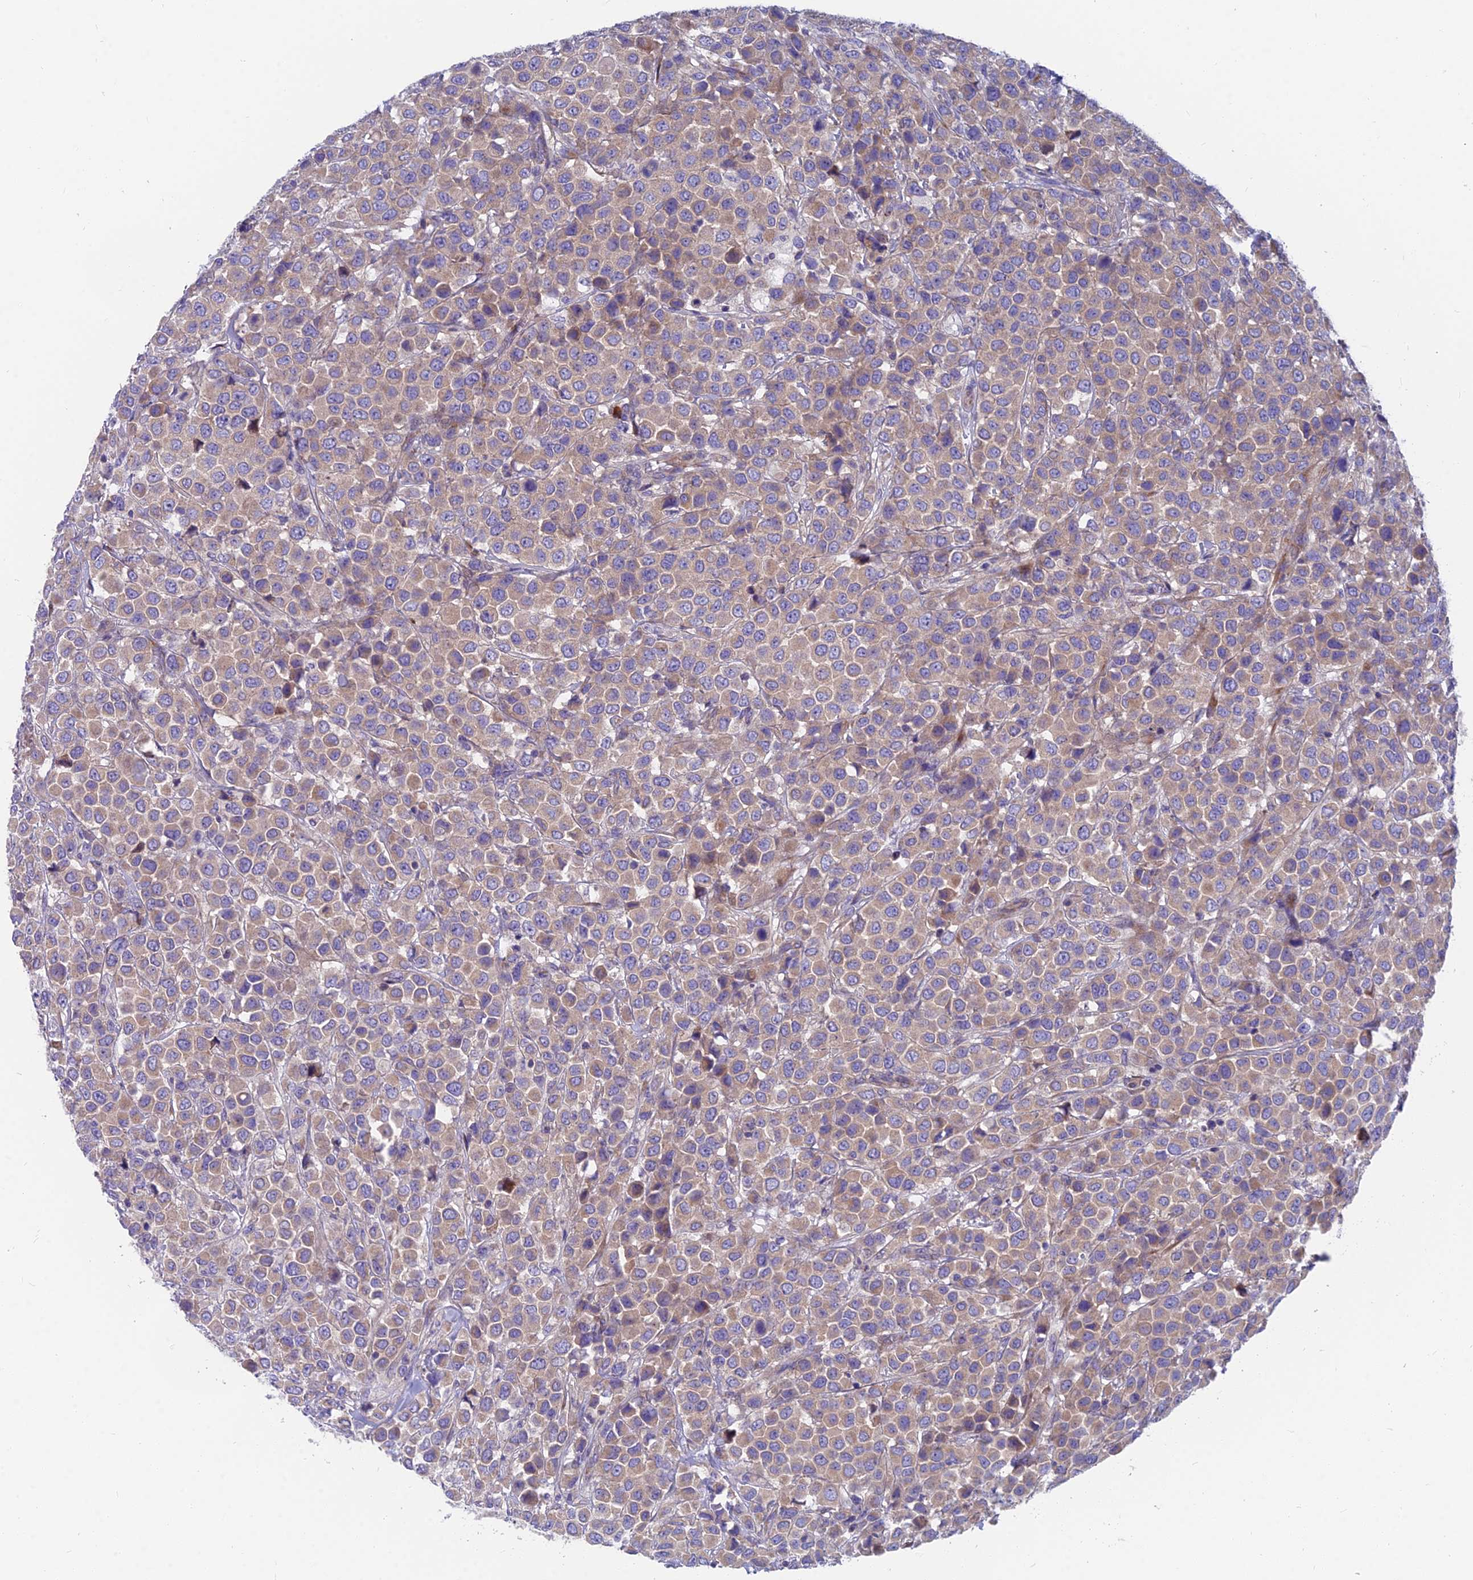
{"staining": {"intensity": "weak", "quantity": "25%-75%", "location": "cytoplasmic/membranous"}, "tissue": "breast cancer", "cell_type": "Tumor cells", "image_type": "cancer", "snomed": [{"axis": "morphology", "description": "Duct carcinoma"}, {"axis": "topography", "description": "Breast"}], "caption": "Breast cancer (invasive ductal carcinoma) stained with a brown dye reveals weak cytoplasmic/membranous positive positivity in about 25%-75% of tumor cells.", "gene": "MVB12A", "patient": {"sex": "female", "age": 61}}